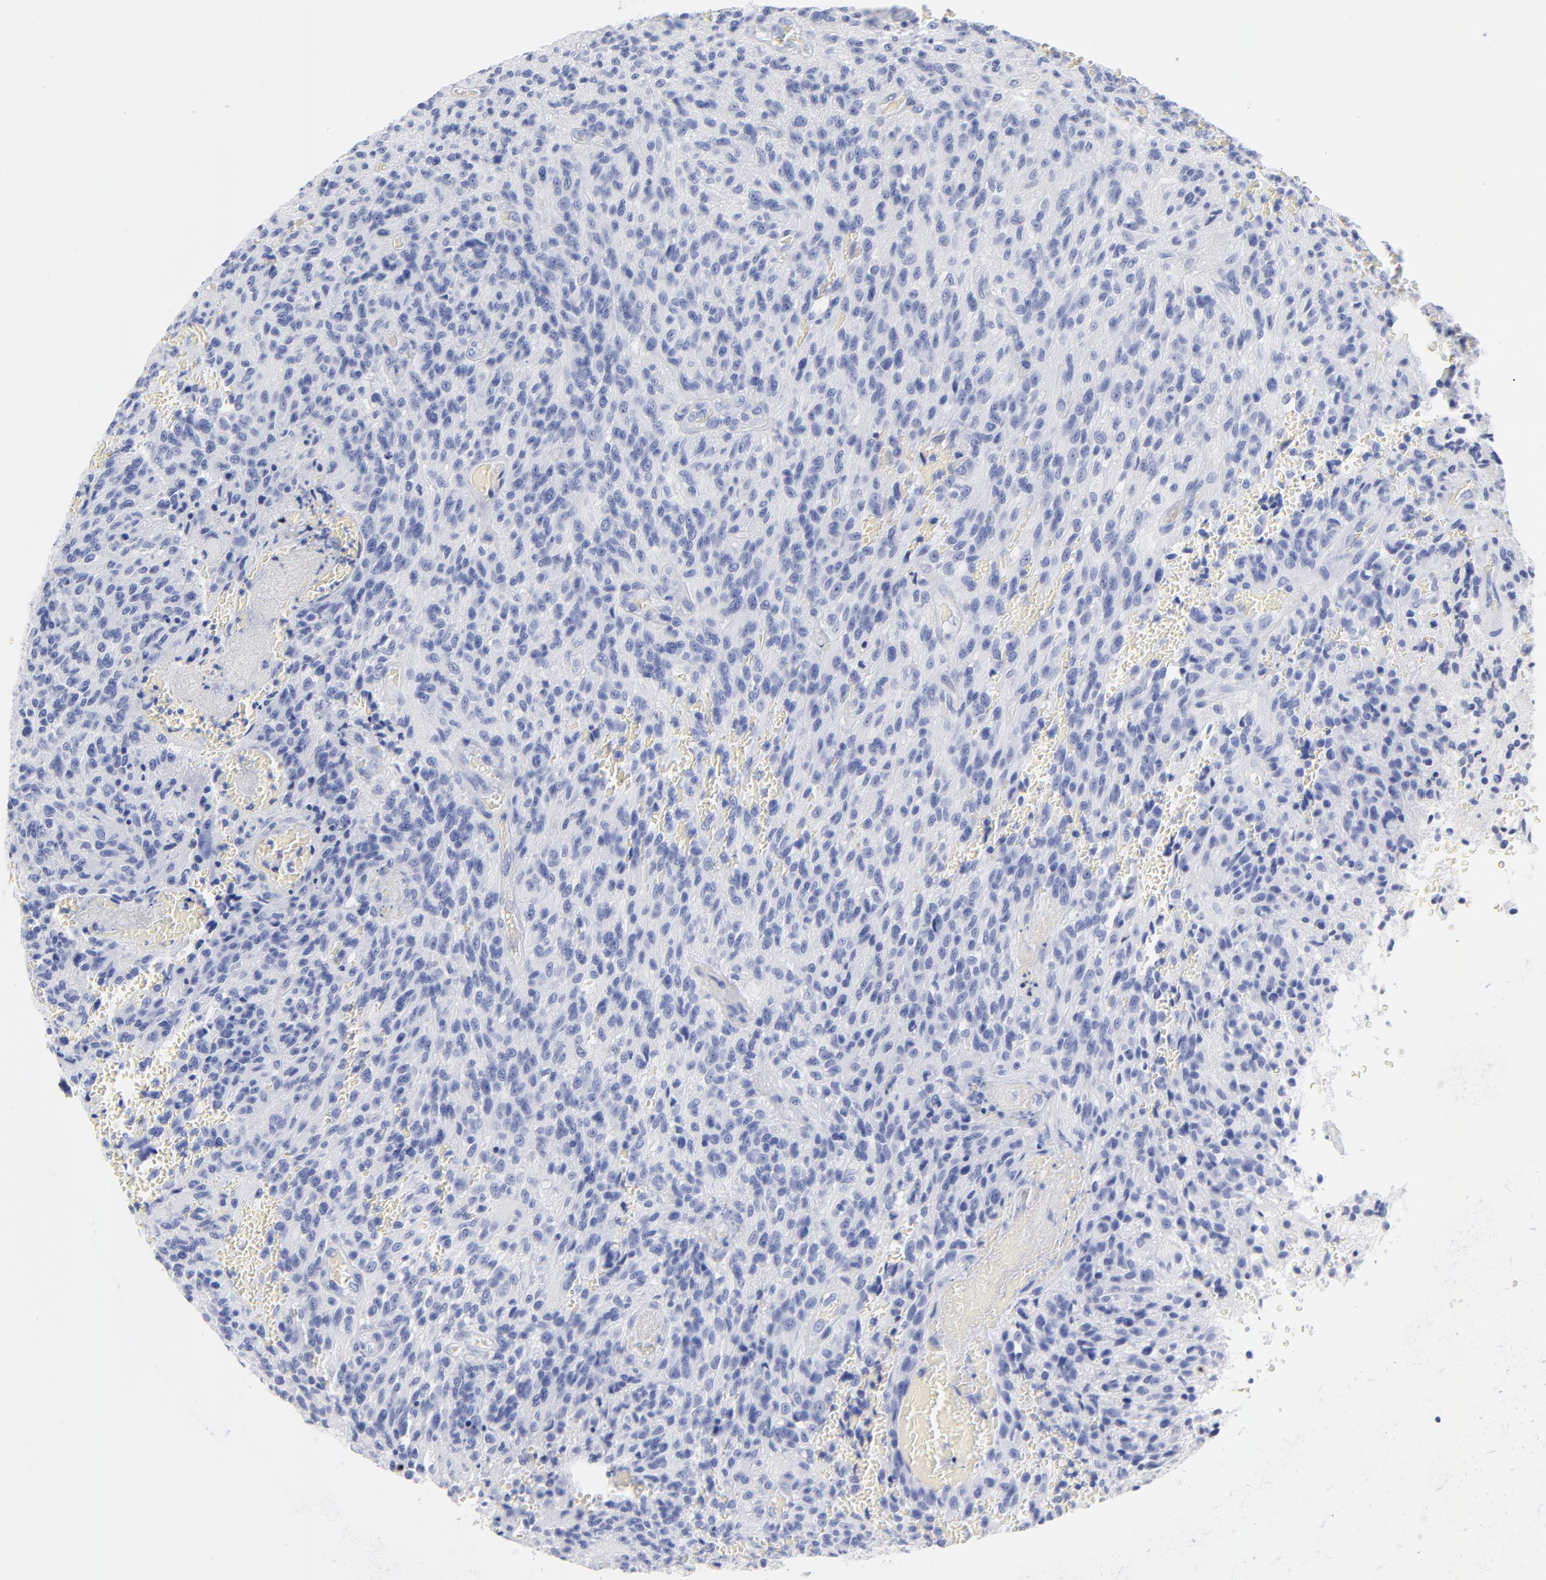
{"staining": {"intensity": "negative", "quantity": "none", "location": "none"}, "tissue": "glioma", "cell_type": "Tumor cells", "image_type": "cancer", "snomed": [{"axis": "morphology", "description": "Normal tissue, NOS"}, {"axis": "morphology", "description": "Glioma, malignant, High grade"}, {"axis": "topography", "description": "Cerebral cortex"}], "caption": "Immunohistochemistry (IHC) photomicrograph of neoplastic tissue: human glioma stained with DAB (3,3'-diaminobenzidine) exhibits no significant protein expression in tumor cells.", "gene": "ACY1", "patient": {"sex": "male", "age": 56}}